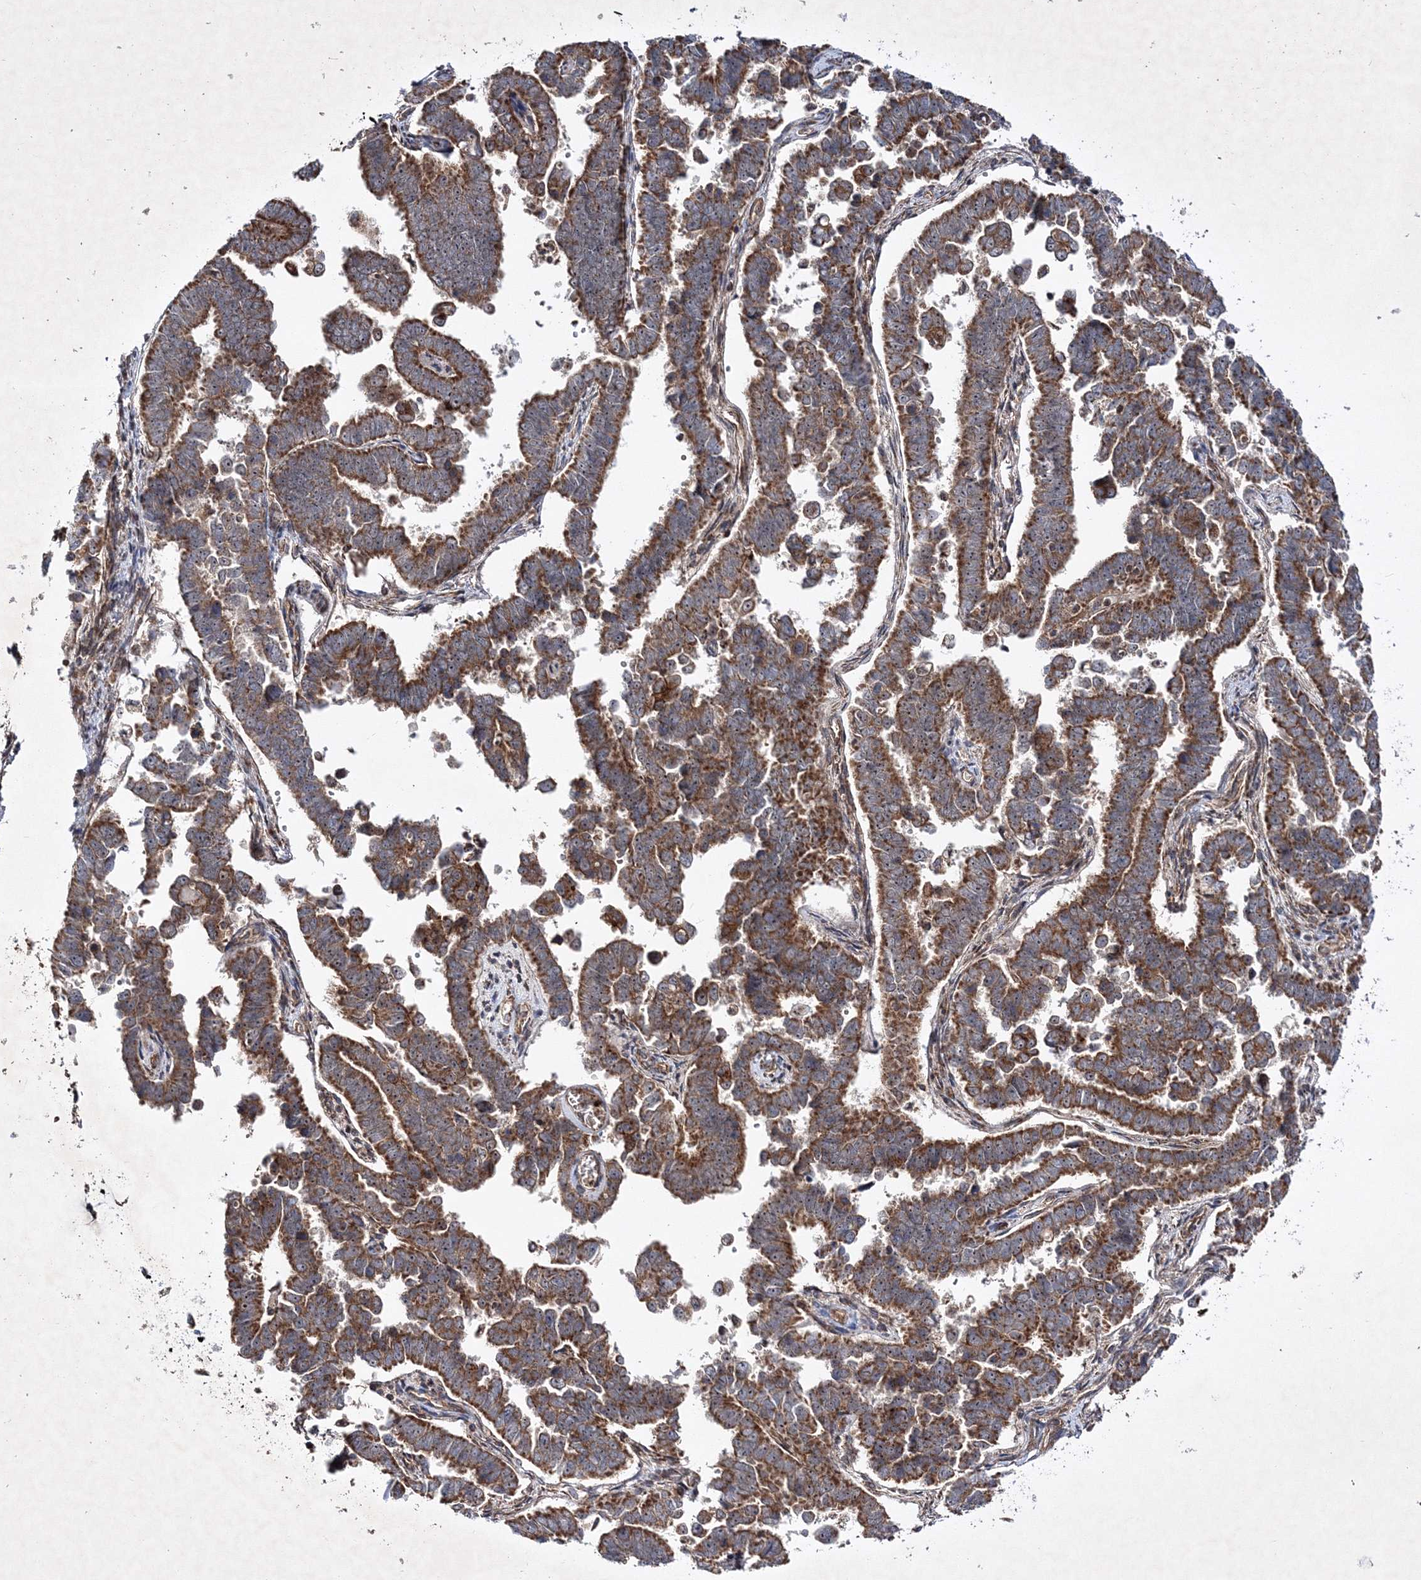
{"staining": {"intensity": "strong", "quantity": ">75%", "location": "cytoplasmic/membranous"}, "tissue": "endometrial cancer", "cell_type": "Tumor cells", "image_type": "cancer", "snomed": [{"axis": "morphology", "description": "Adenocarcinoma, NOS"}, {"axis": "topography", "description": "Endometrium"}], "caption": "Endometrial cancer (adenocarcinoma) was stained to show a protein in brown. There is high levels of strong cytoplasmic/membranous staining in about >75% of tumor cells.", "gene": "SCRN3", "patient": {"sex": "female", "age": 75}}